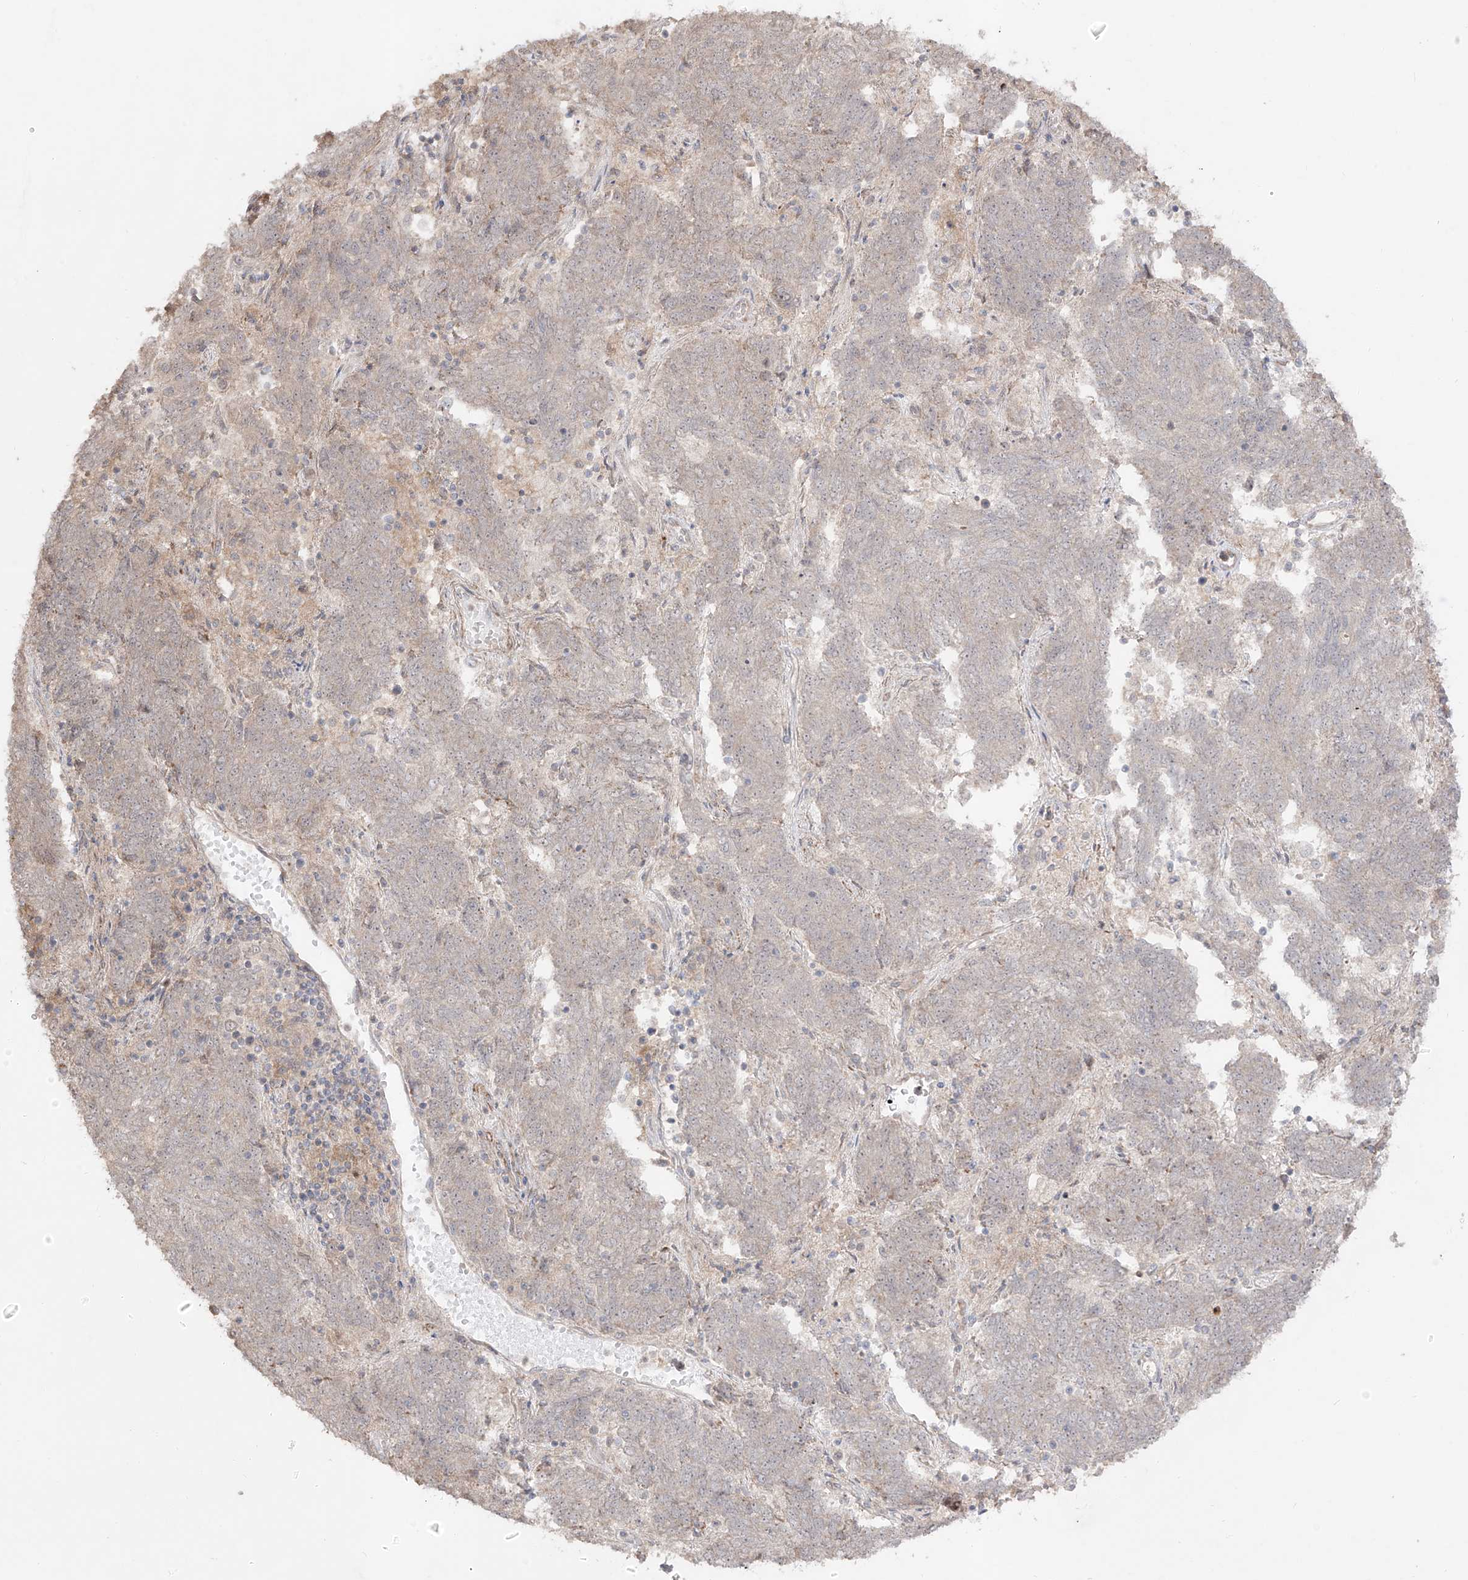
{"staining": {"intensity": "negative", "quantity": "none", "location": "none"}, "tissue": "endometrial cancer", "cell_type": "Tumor cells", "image_type": "cancer", "snomed": [{"axis": "morphology", "description": "Adenocarcinoma, NOS"}, {"axis": "topography", "description": "Endometrium"}], "caption": "Tumor cells are negative for protein expression in human endometrial cancer (adenocarcinoma).", "gene": "KDM1B", "patient": {"sex": "female", "age": 80}}